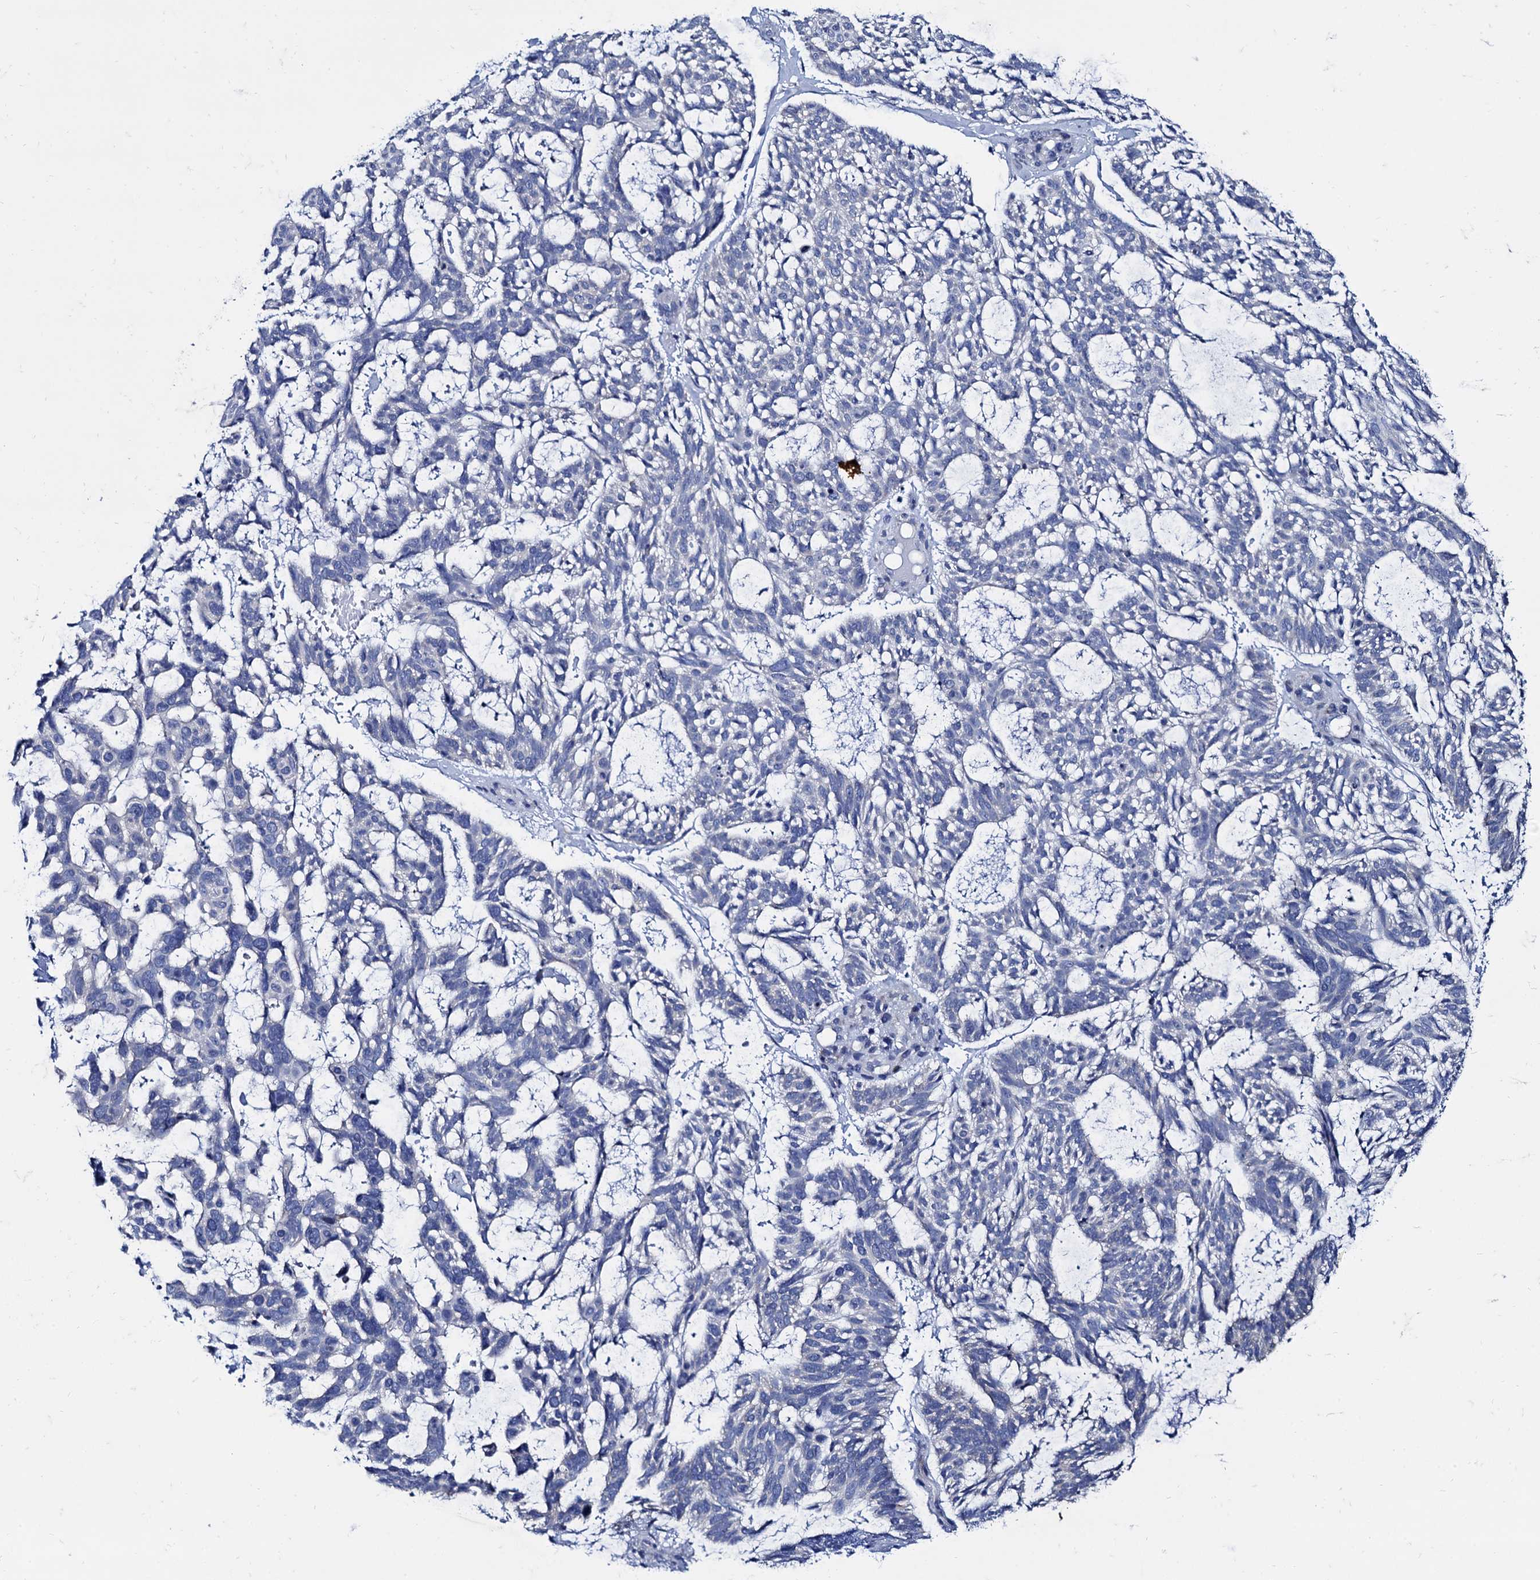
{"staining": {"intensity": "negative", "quantity": "none", "location": "none"}, "tissue": "skin cancer", "cell_type": "Tumor cells", "image_type": "cancer", "snomed": [{"axis": "morphology", "description": "Basal cell carcinoma"}, {"axis": "topography", "description": "Skin"}], "caption": "Skin cancer (basal cell carcinoma) stained for a protein using IHC reveals no staining tumor cells.", "gene": "FOXR2", "patient": {"sex": "male", "age": 88}}